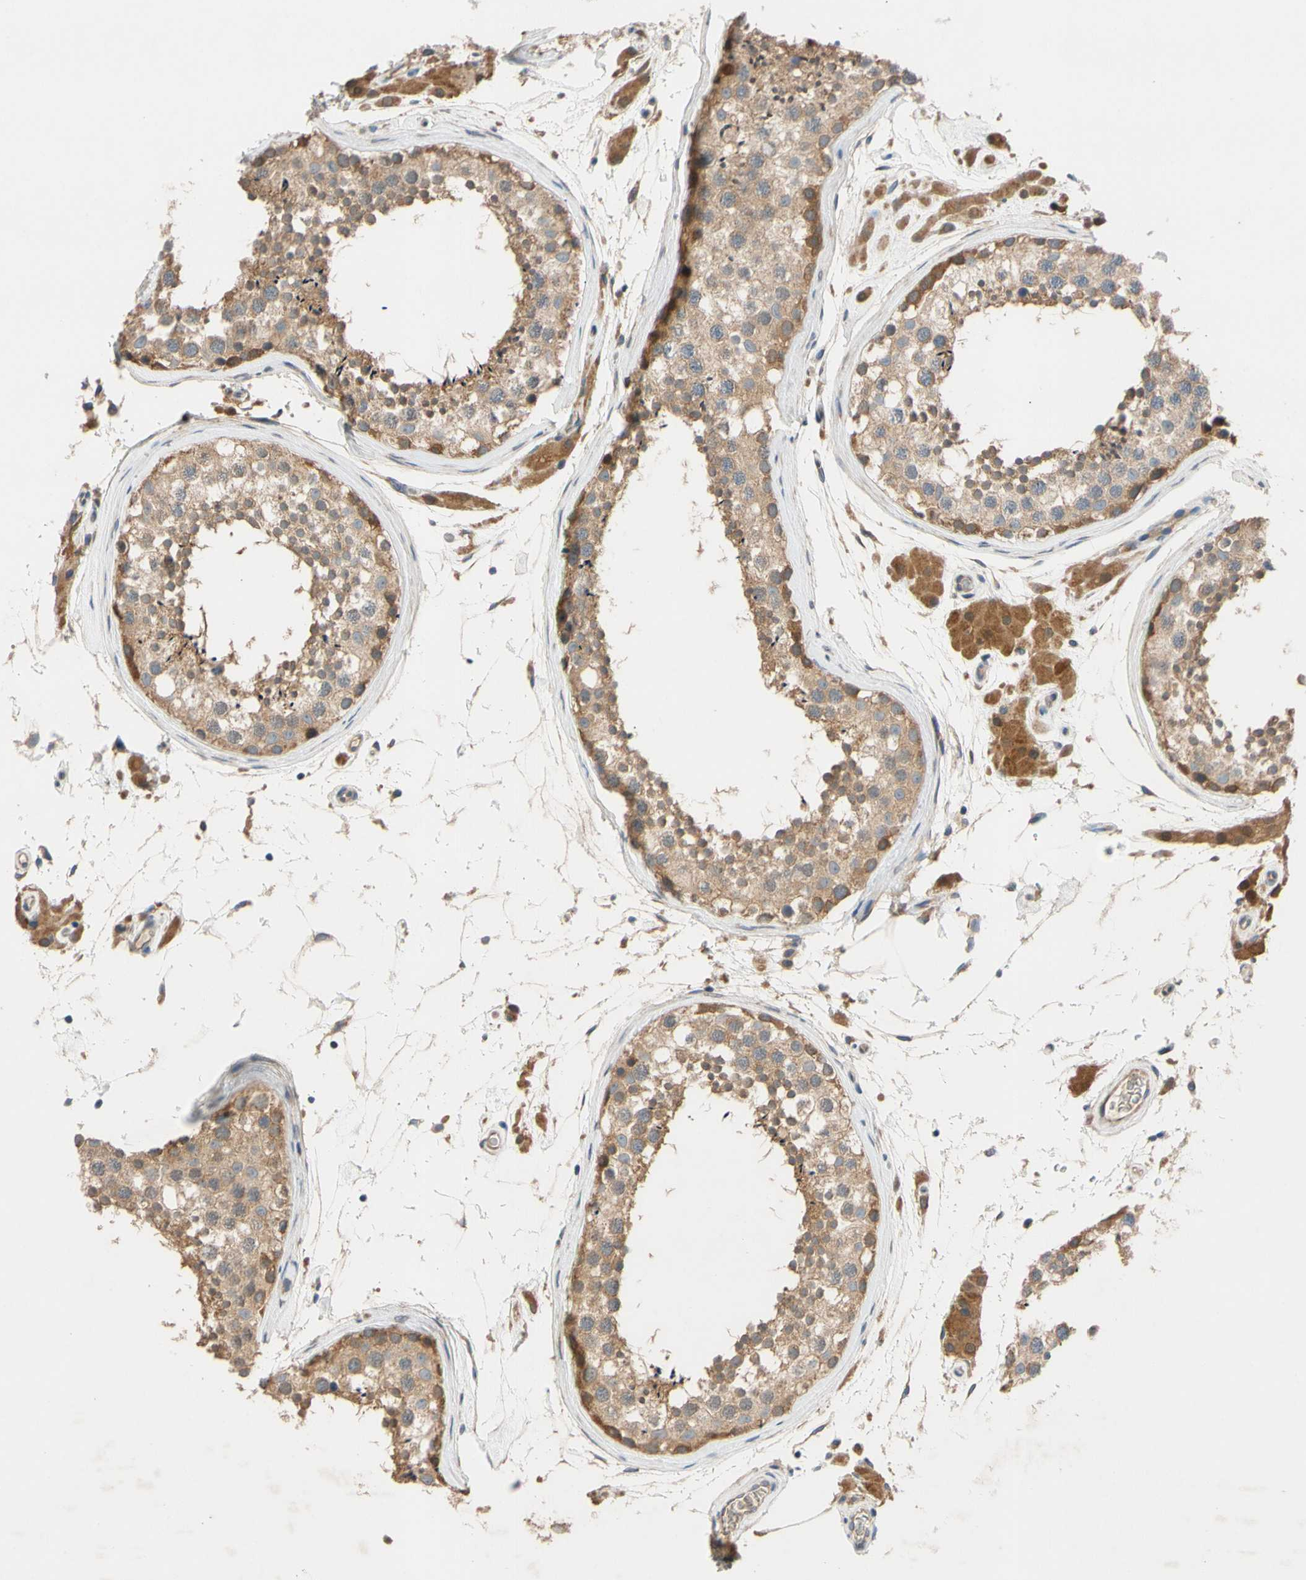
{"staining": {"intensity": "moderate", "quantity": ">75%", "location": "cytoplasmic/membranous"}, "tissue": "testis", "cell_type": "Cells in seminiferous ducts", "image_type": "normal", "snomed": [{"axis": "morphology", "description": "Normal tissue, NOS"}, {"axis": "topography", "description": "Testis"}], "caption": "Immunohistochemical staining of normal human testis displays medium levels of moderate cytoplasmic/membranous expression in about >75% of cells in seminiferous ducts. (Stains: DAB in brown, nuclei in blue, Microscopy: brightfield microscopy at high magnification).", "gene": "MBTPS2", "patient": {"sex": "male", "age": 46}}